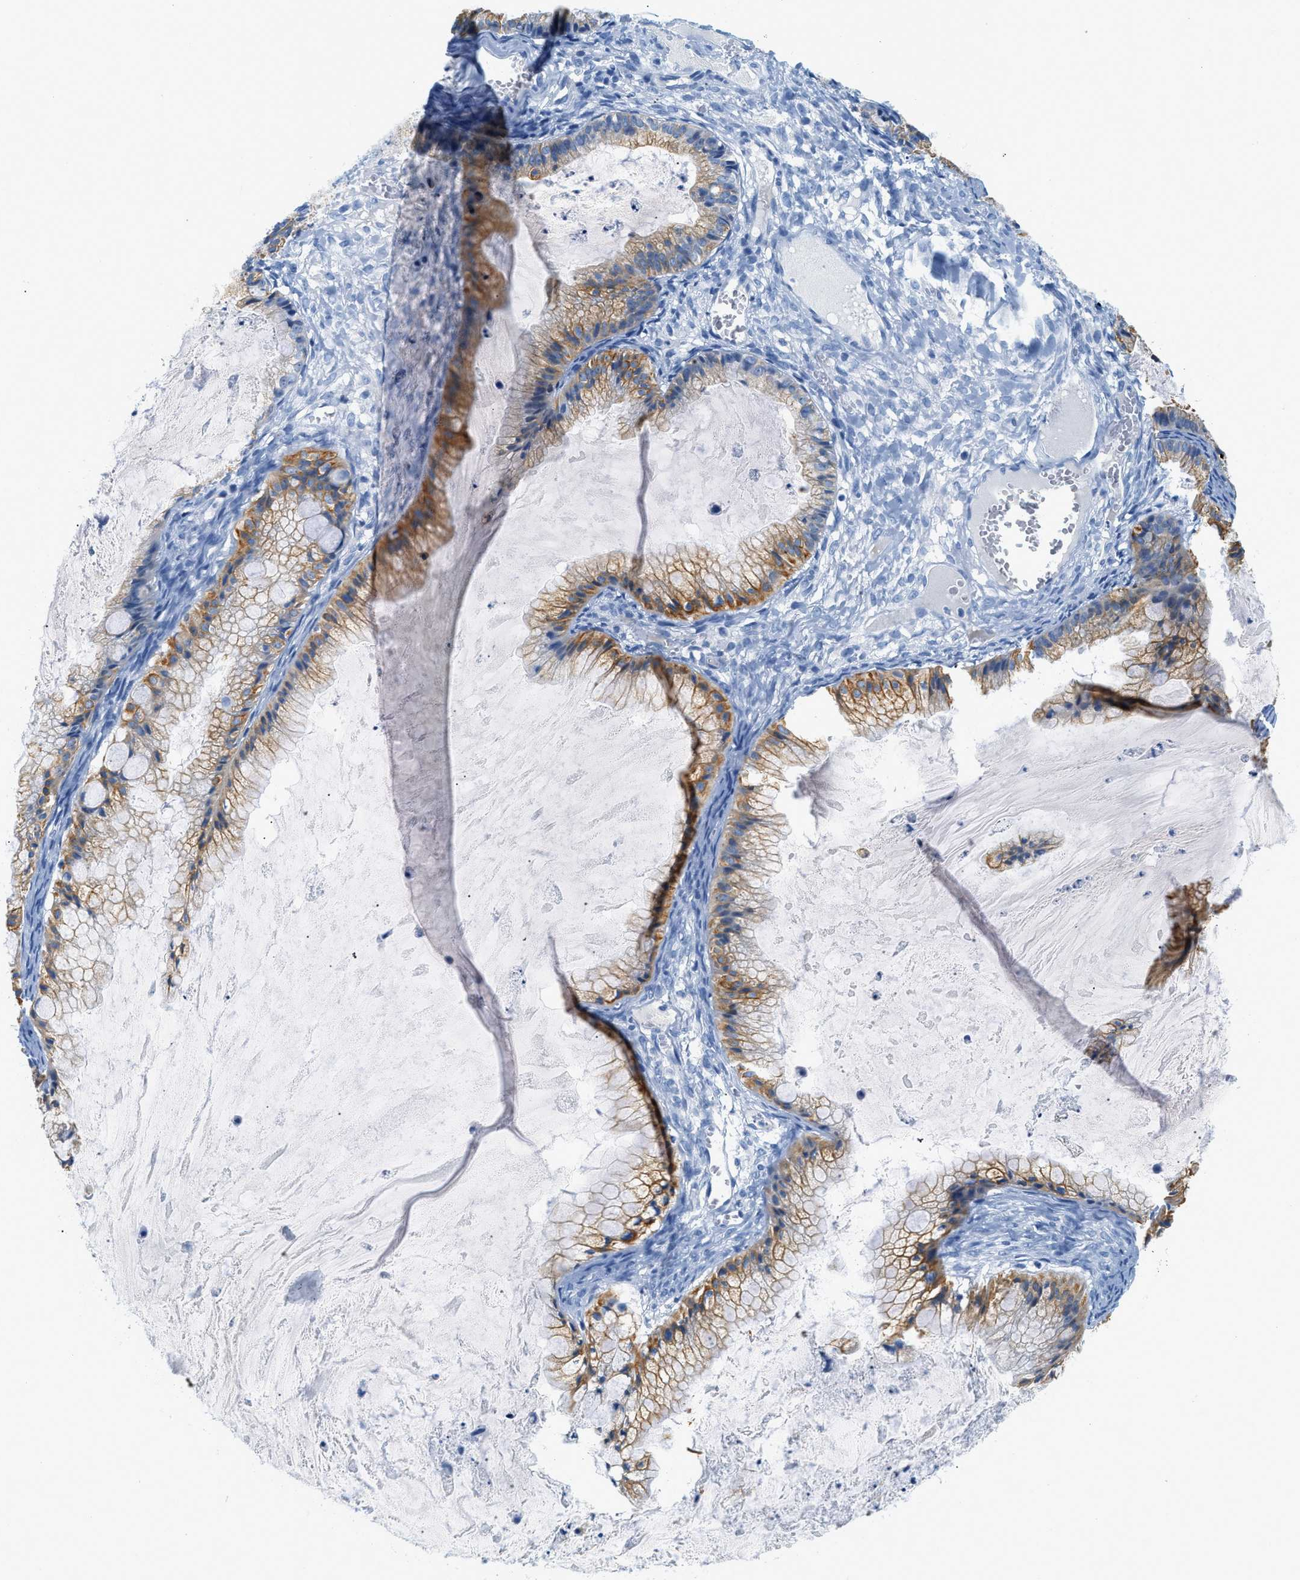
{"staining": {"intensity": "moderate", "quantity": ">75%", "location": "cytoplasmic/membranous"}, "tissue": "ovarian cancer", "cell_type": "Tumor cells", "image_type": "cancer", "snomed": [{"axis": "morphology", "description": "Cystadenocarcinoma, mucinous, NOS"}, {"axis": "topography", "description": "Ovary"}], "caption": "Immunohistochemical staining of human ovarian mucinous cystadenocarcinoma exhibits medium levels of moderate cytoplasmic/membranous expression in approximately >75% of tumor cells. Ihc stains the protein of interest in brown and the nuclei are stained blue.", "gene": "STXBP2", "patient": {"sex": "female", "age": 57}}